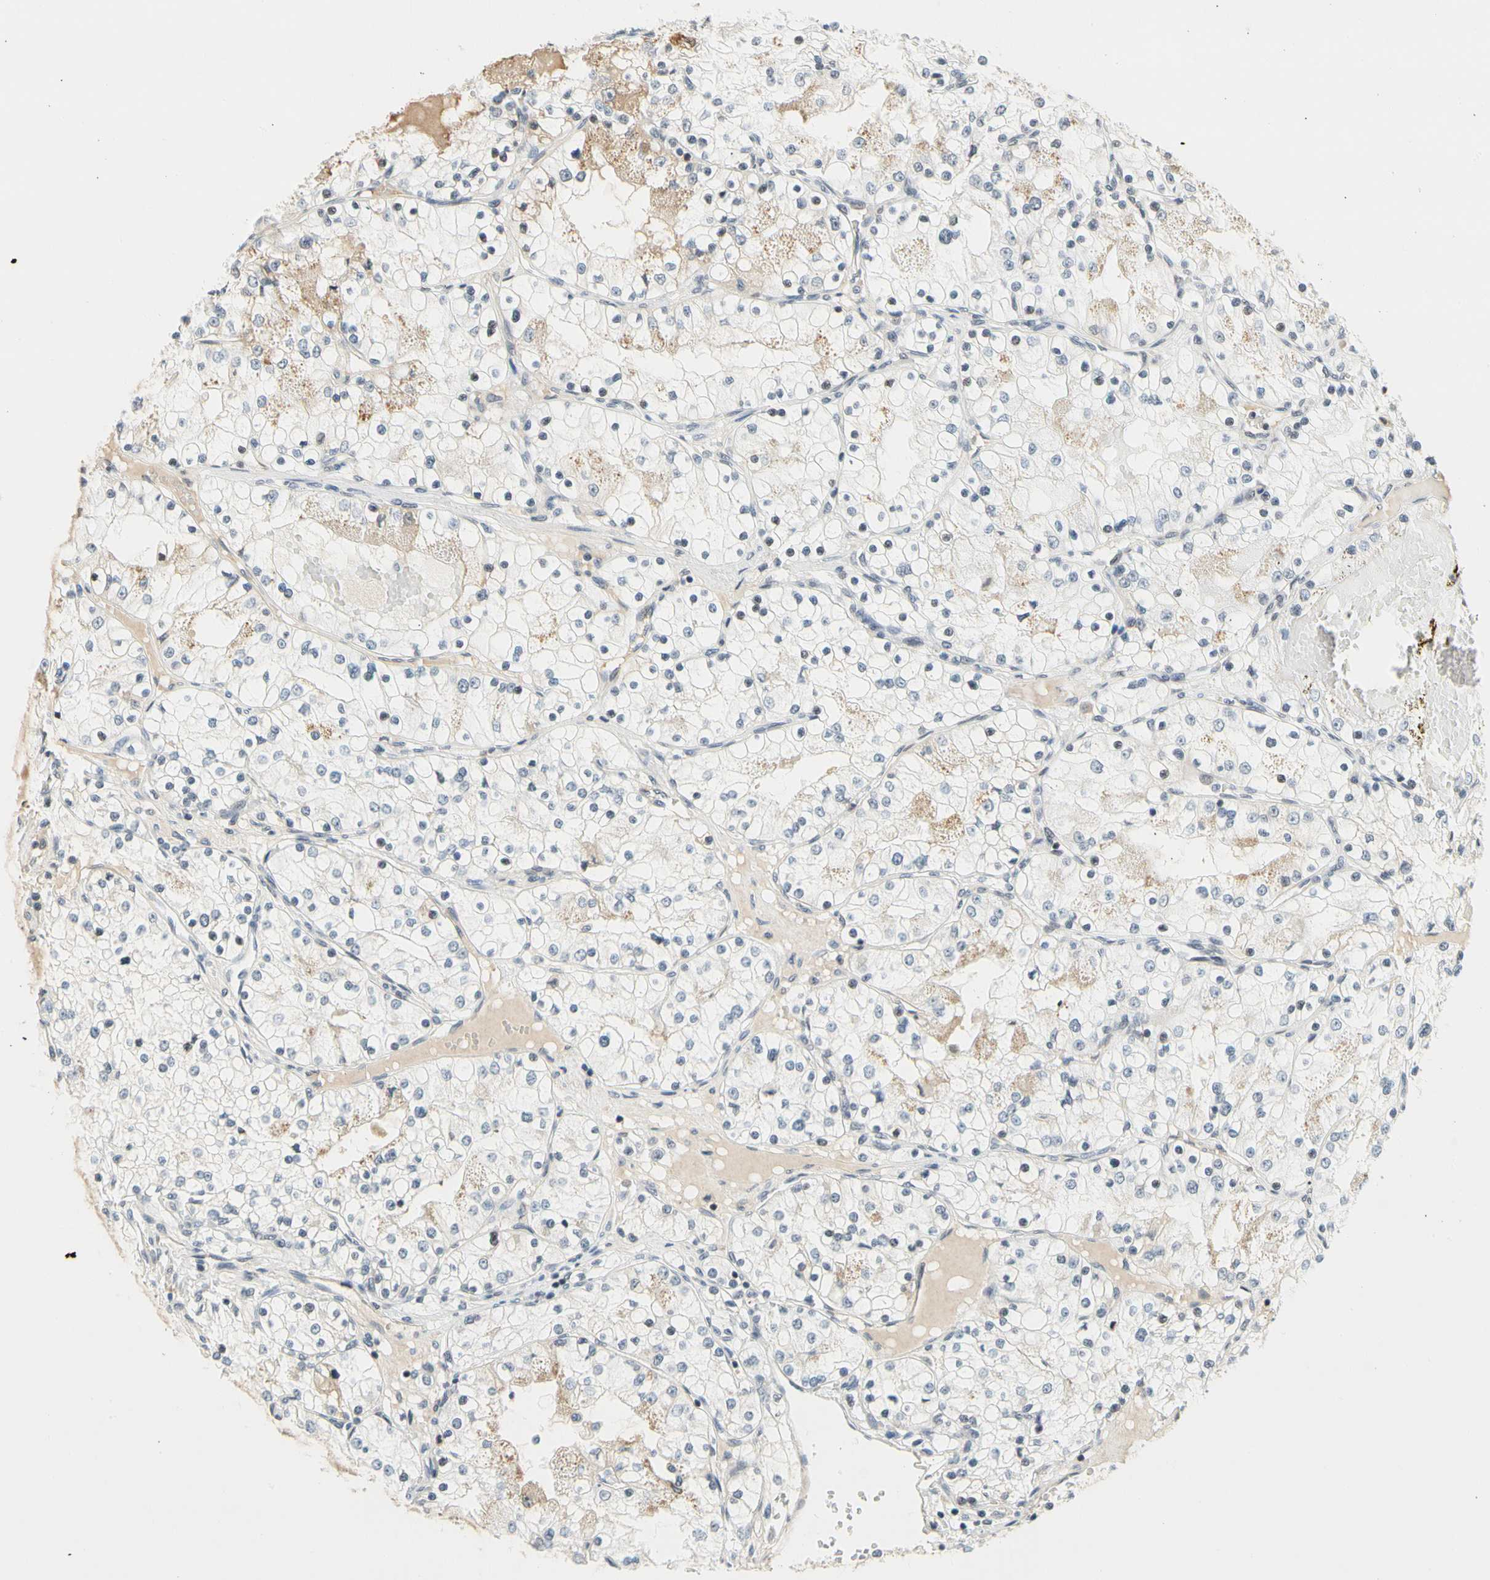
{"staining": {"intensity": "negative", "quantity": "none", "location": "none"}, "tissue": "renal cancer", "cell_type": "Tumor cells", "image_type": "cancer", "snomed": [{"axis": "morphology", "description": "Adenocarcinoma, NOS"}, {"axis": "topography", "description": "Kidney"}], "caption": "Photomicrograph shows no protein expression in tumor cells of renal cancer tissue. Nuclei are stained in blue.", "gene": "ZSCAN16", "patient": {"sex": "male", "age": 68}}